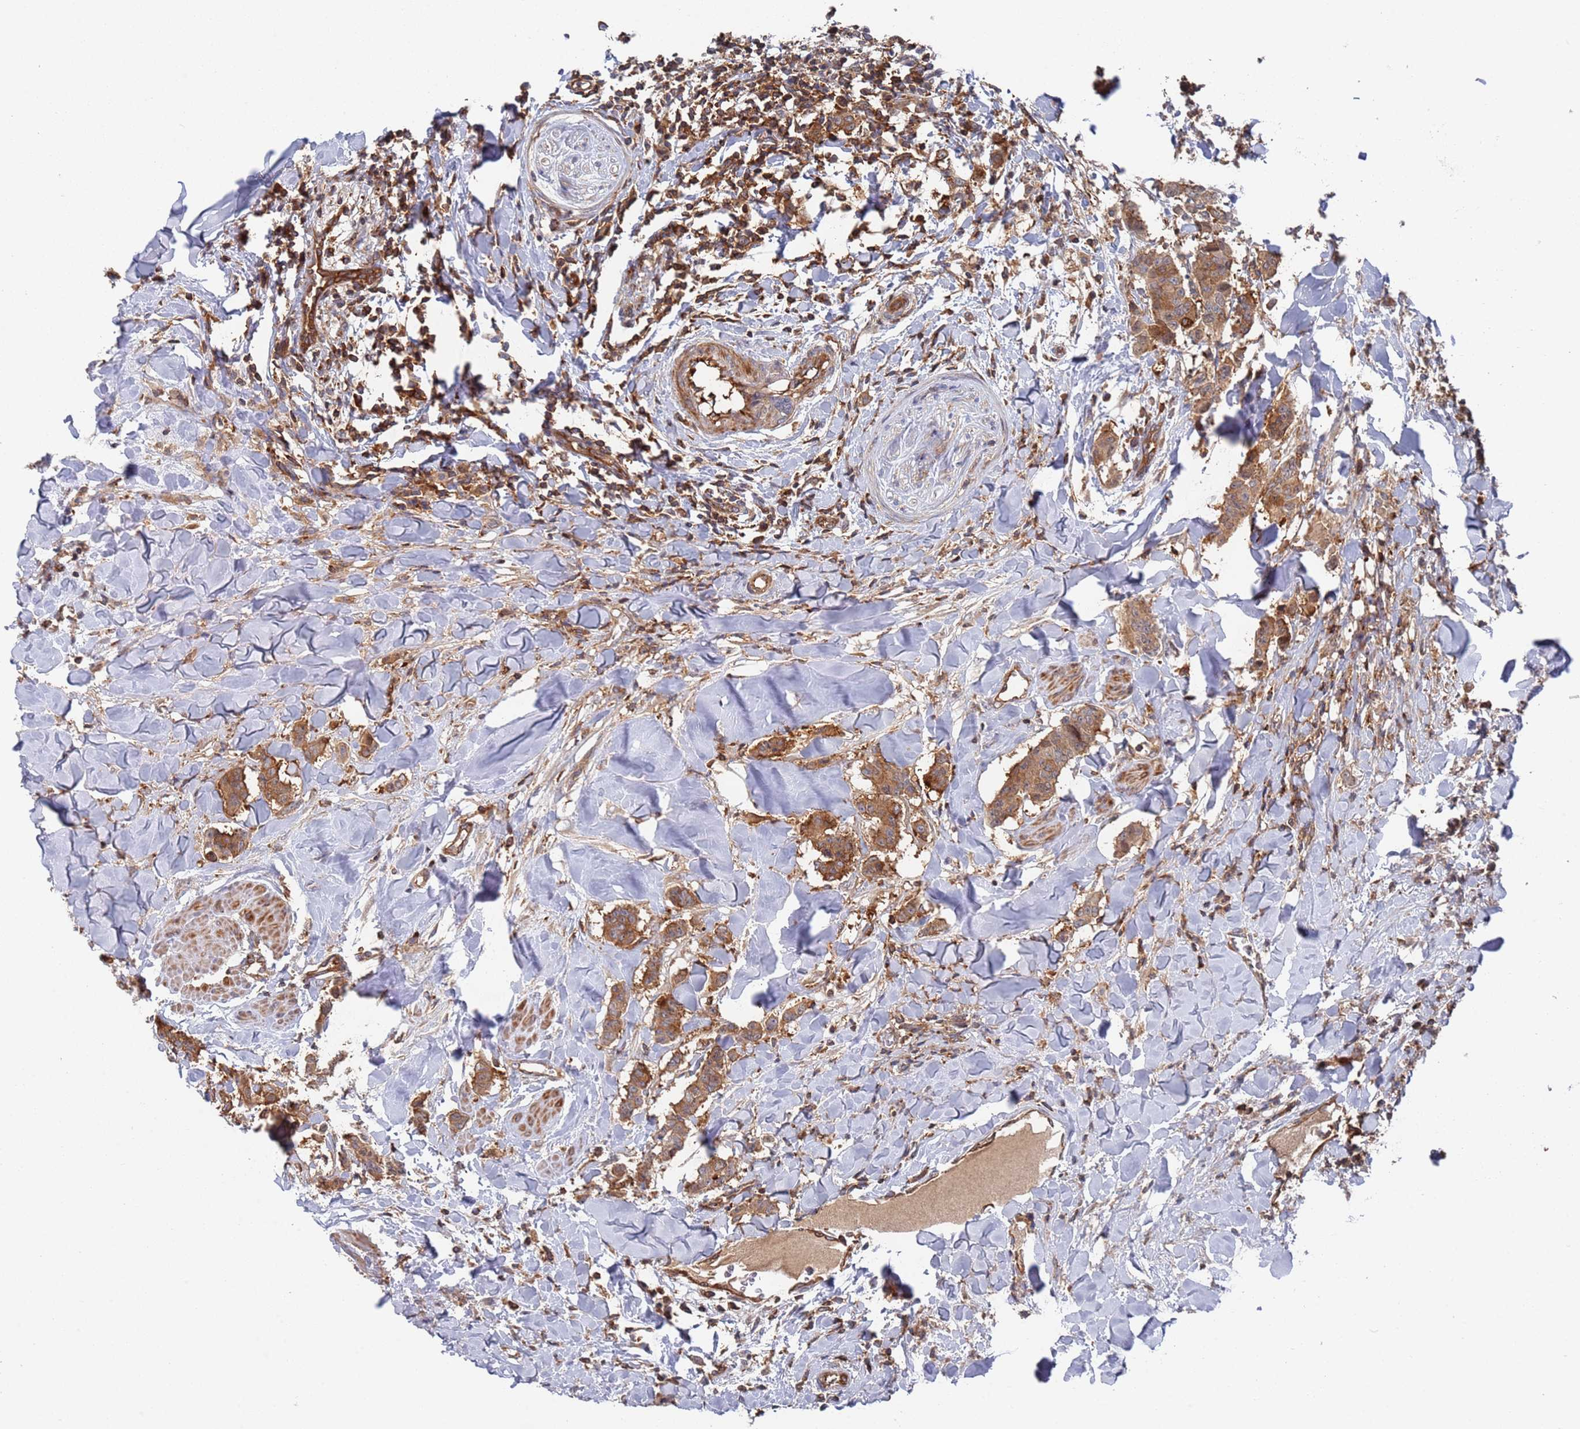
{"staining": {"intensity": "strong", "quantity": ">75%", "location": "cytoplasmic/membranous"}, "tissue": "breast cancer", "cell_type": "Tumor cells", "image_type": "cancer", "snomed": [{"axis": "morphology", "description": "Duct carcinoma"}, {"axis": "topography", "description": "Breast"}], "caption": "Breast infiltrating ductal carcinoma tissue shows strong cytoplasmic/membranous staining in approximately >75% of tumor cells", "gene": "DDX60", "patient": {"sex": "female", "age": 40}}